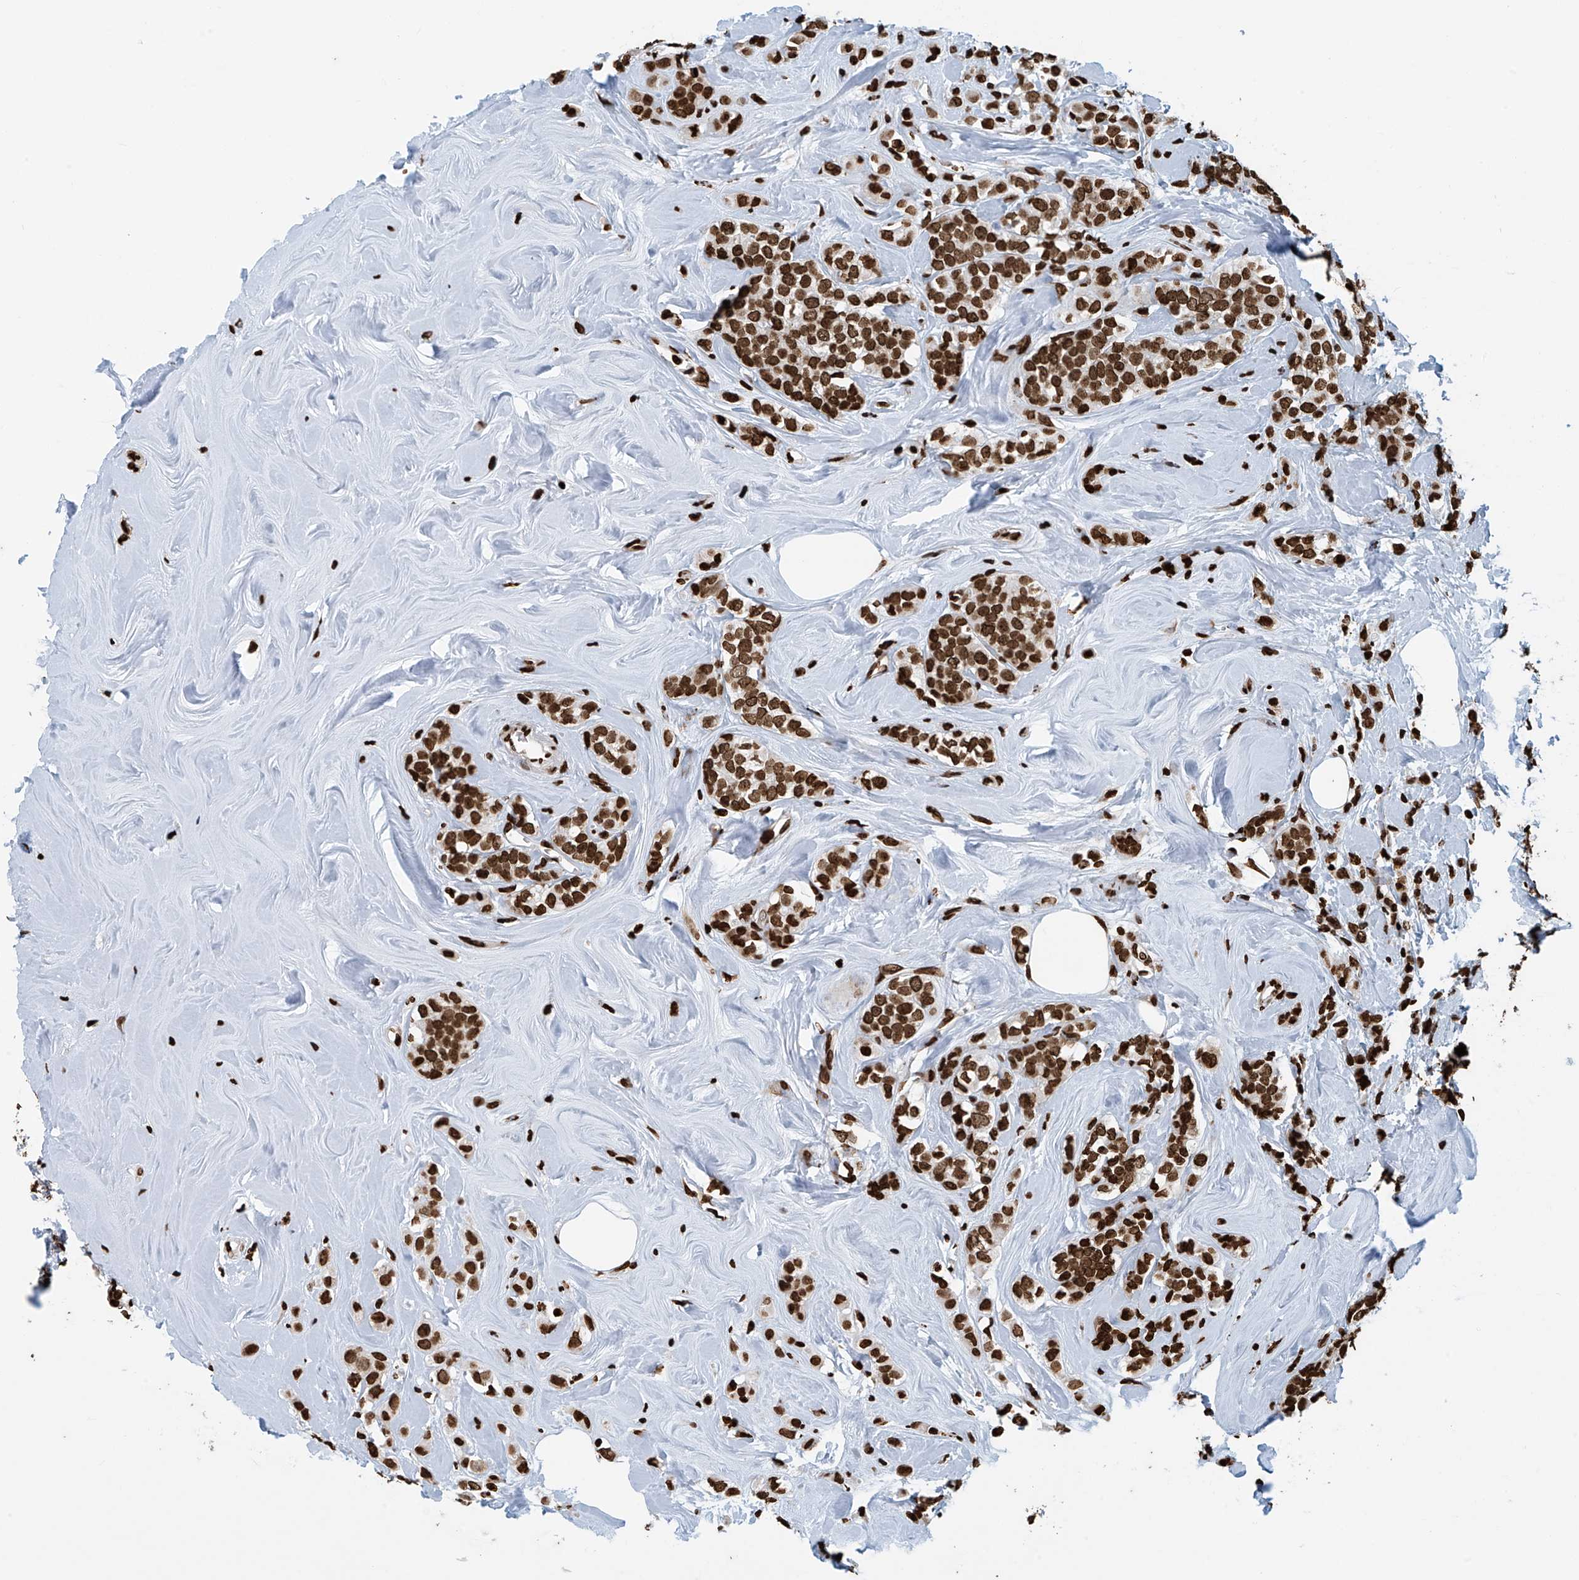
{"staining": {"intensity": "strong", "quantity": ">75%", "location": "nuclear"}, "tissue": "breast cancer", "cell_type": "Tumor cells", "image_type": "cancer", "snomed": [{"axis": "morphology", "description": "Lobular carcinoma"}, {"axis": "topography", "description": "Breast"}], "caption": "A photomicrograph showing strong nuclear positivity in approximately >75% of tumor cells in breast cancer (lobular carcinoma), as visualized by brown immunohistochemical staining.", "gene": "DPPA2", "patient": {"sex": "female", "age": 47}}